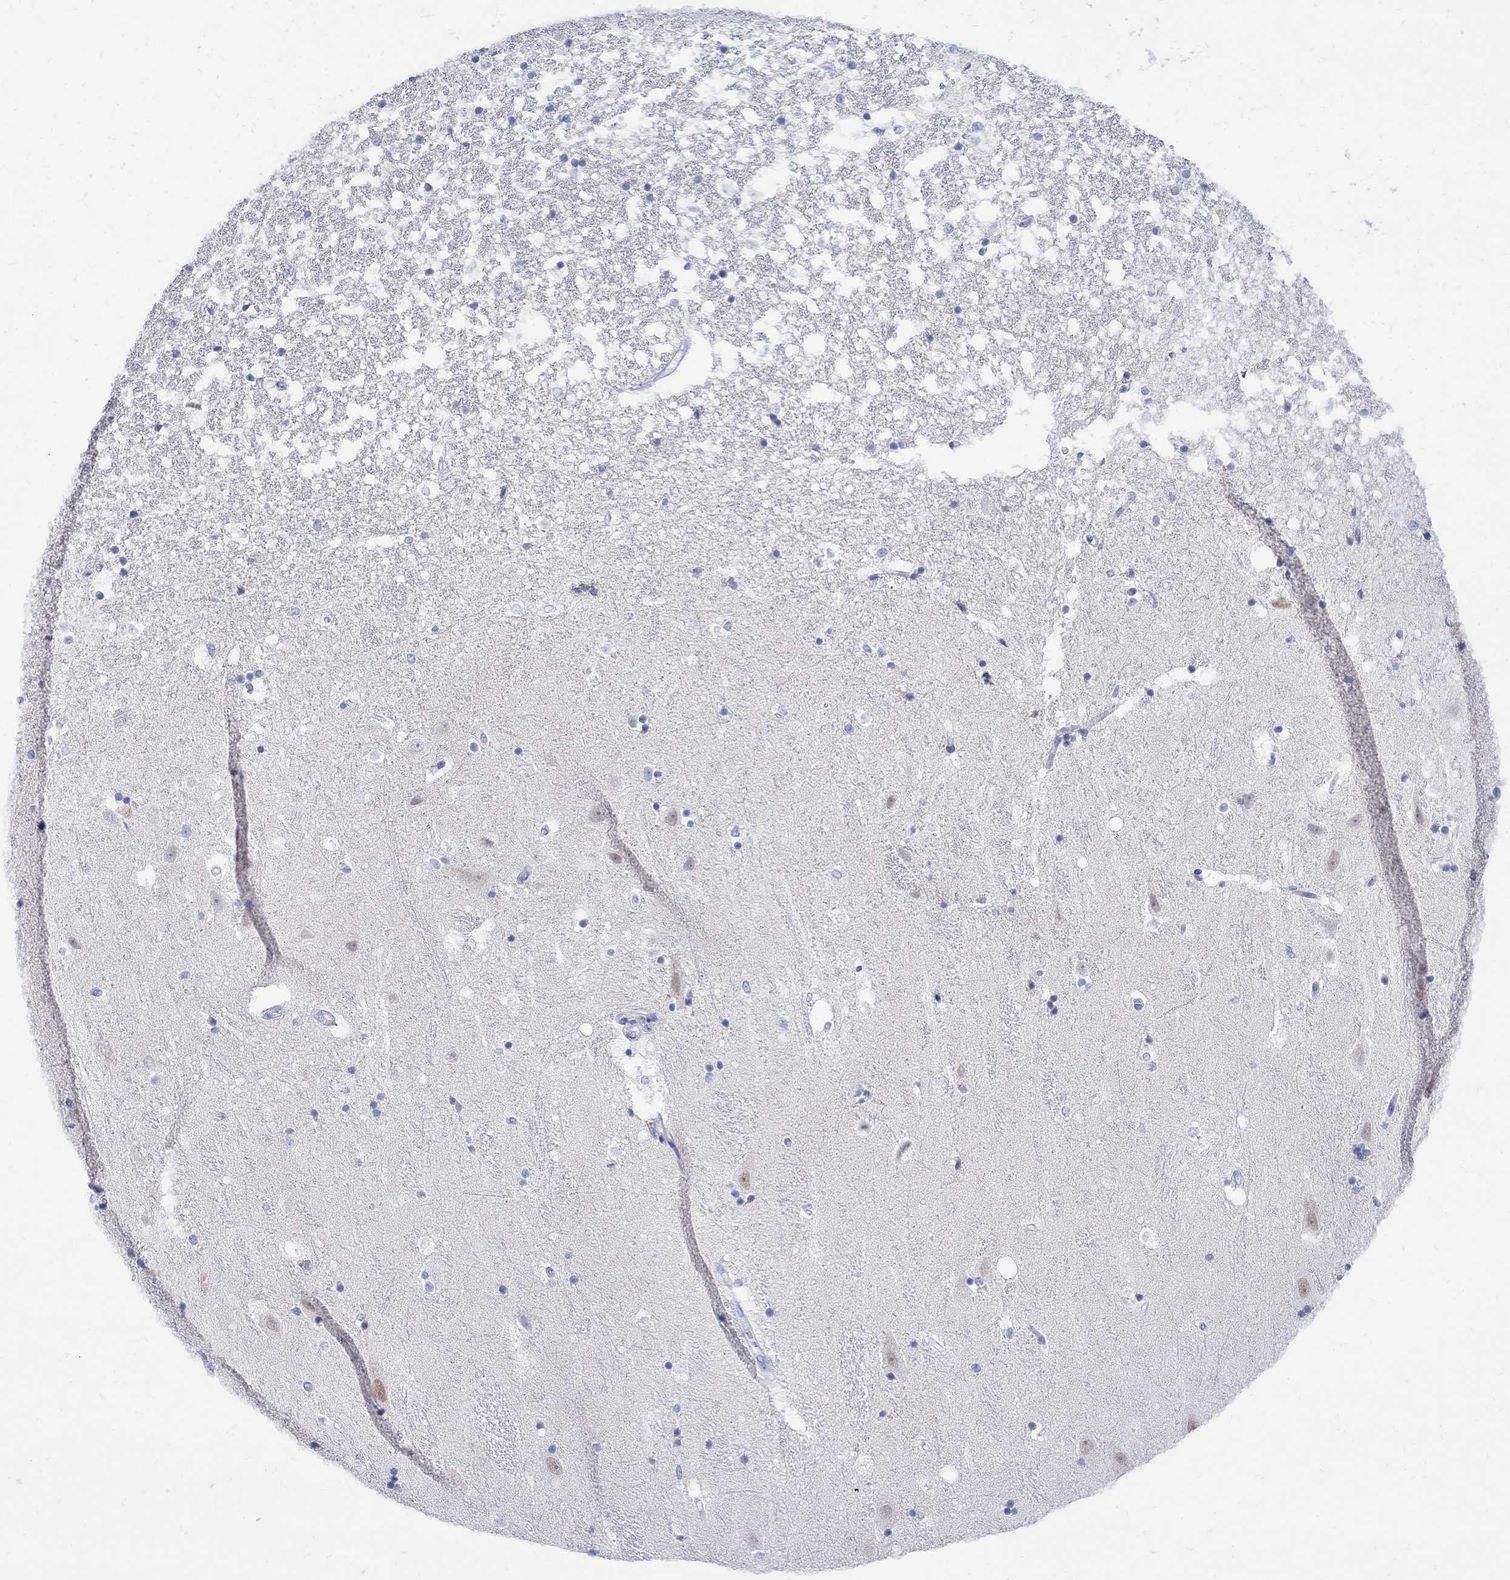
{"staining": {"intensity": "negative", "quantity": "none", "location": "none"}, "tissue": "hippocampus", "cell_type": "Glial cells", "image_type": "normal", "snomed": [{"axis": "morphology", "description": "Normal tissue, NOS"}, {"axis": "topography", "description": "Hippocampus"}], "caption": "IHC image of normal hippocampus: hippocampus stained with DAB (3,3'-diaminobenzidine) displays no significant protein expression in glial cells.", "gene": "MYL1", "patient": {"sex": "male", "age": 49}}